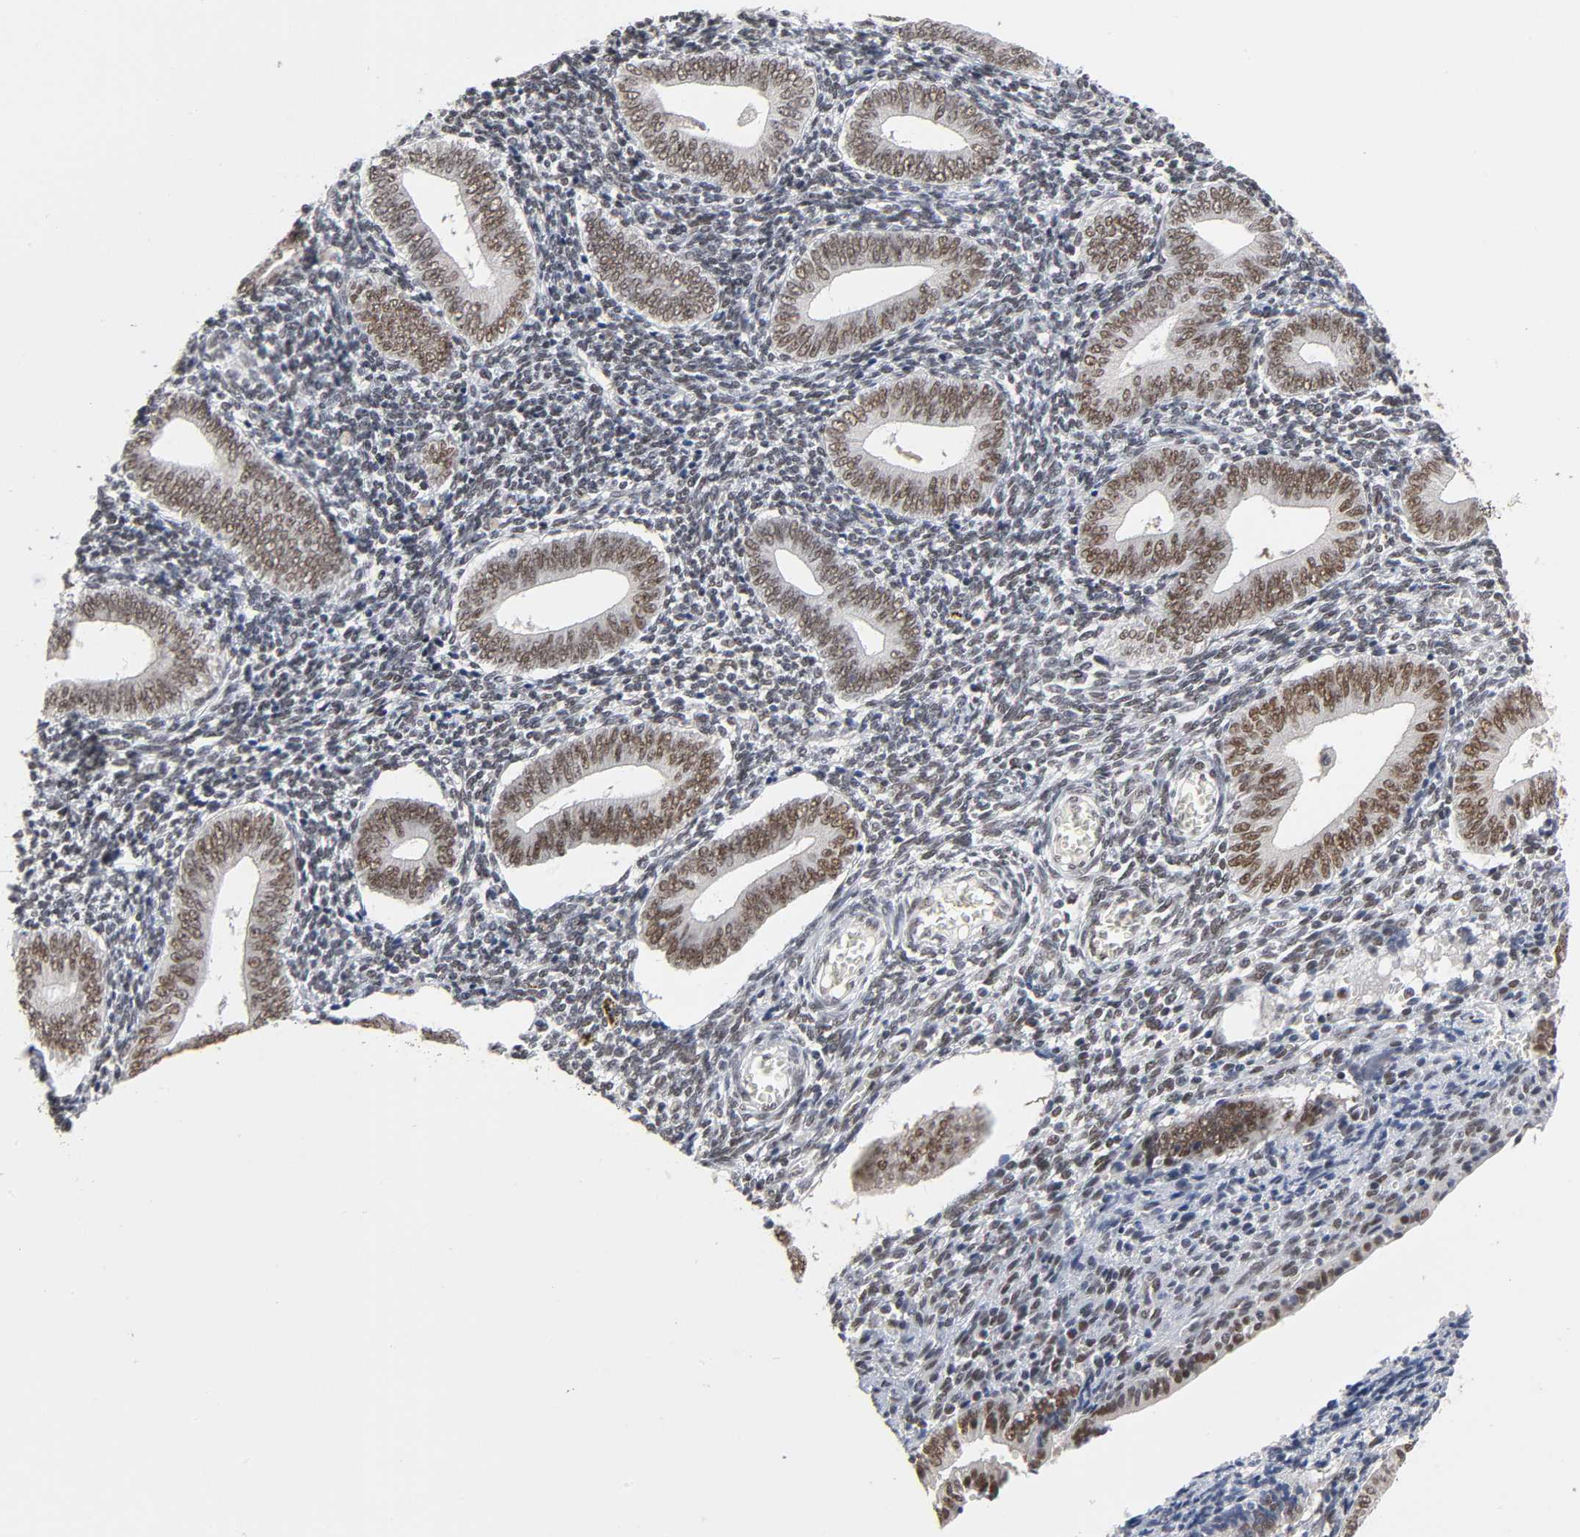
{"staining": {"intensity": "weak", "quantity": "25%-75%", "location": "nuclear"}, "tissue": "endometrium", "cell_type": "Cells in endometrial stroma", "image_type": "normal", "snomed": [{"axis": "morphology", "description": "Normal tissue, NOS"}, {"axis": "topography", "description": "Uterus"}, {"axis": "topography", "description": "Endometrium"}], "caption": "Immunohistochemical staining of unremarkable human endometrium reveals low levels of weak nuclear staining in about 25%-75% of cells in endometrial stroma. (DAB (3,3'-diaminobenzidine) = brown stain, brightfield microscopy at high magnification).", "gene": "TRIM33", "patient": {"sex": "female", "age": 33}}